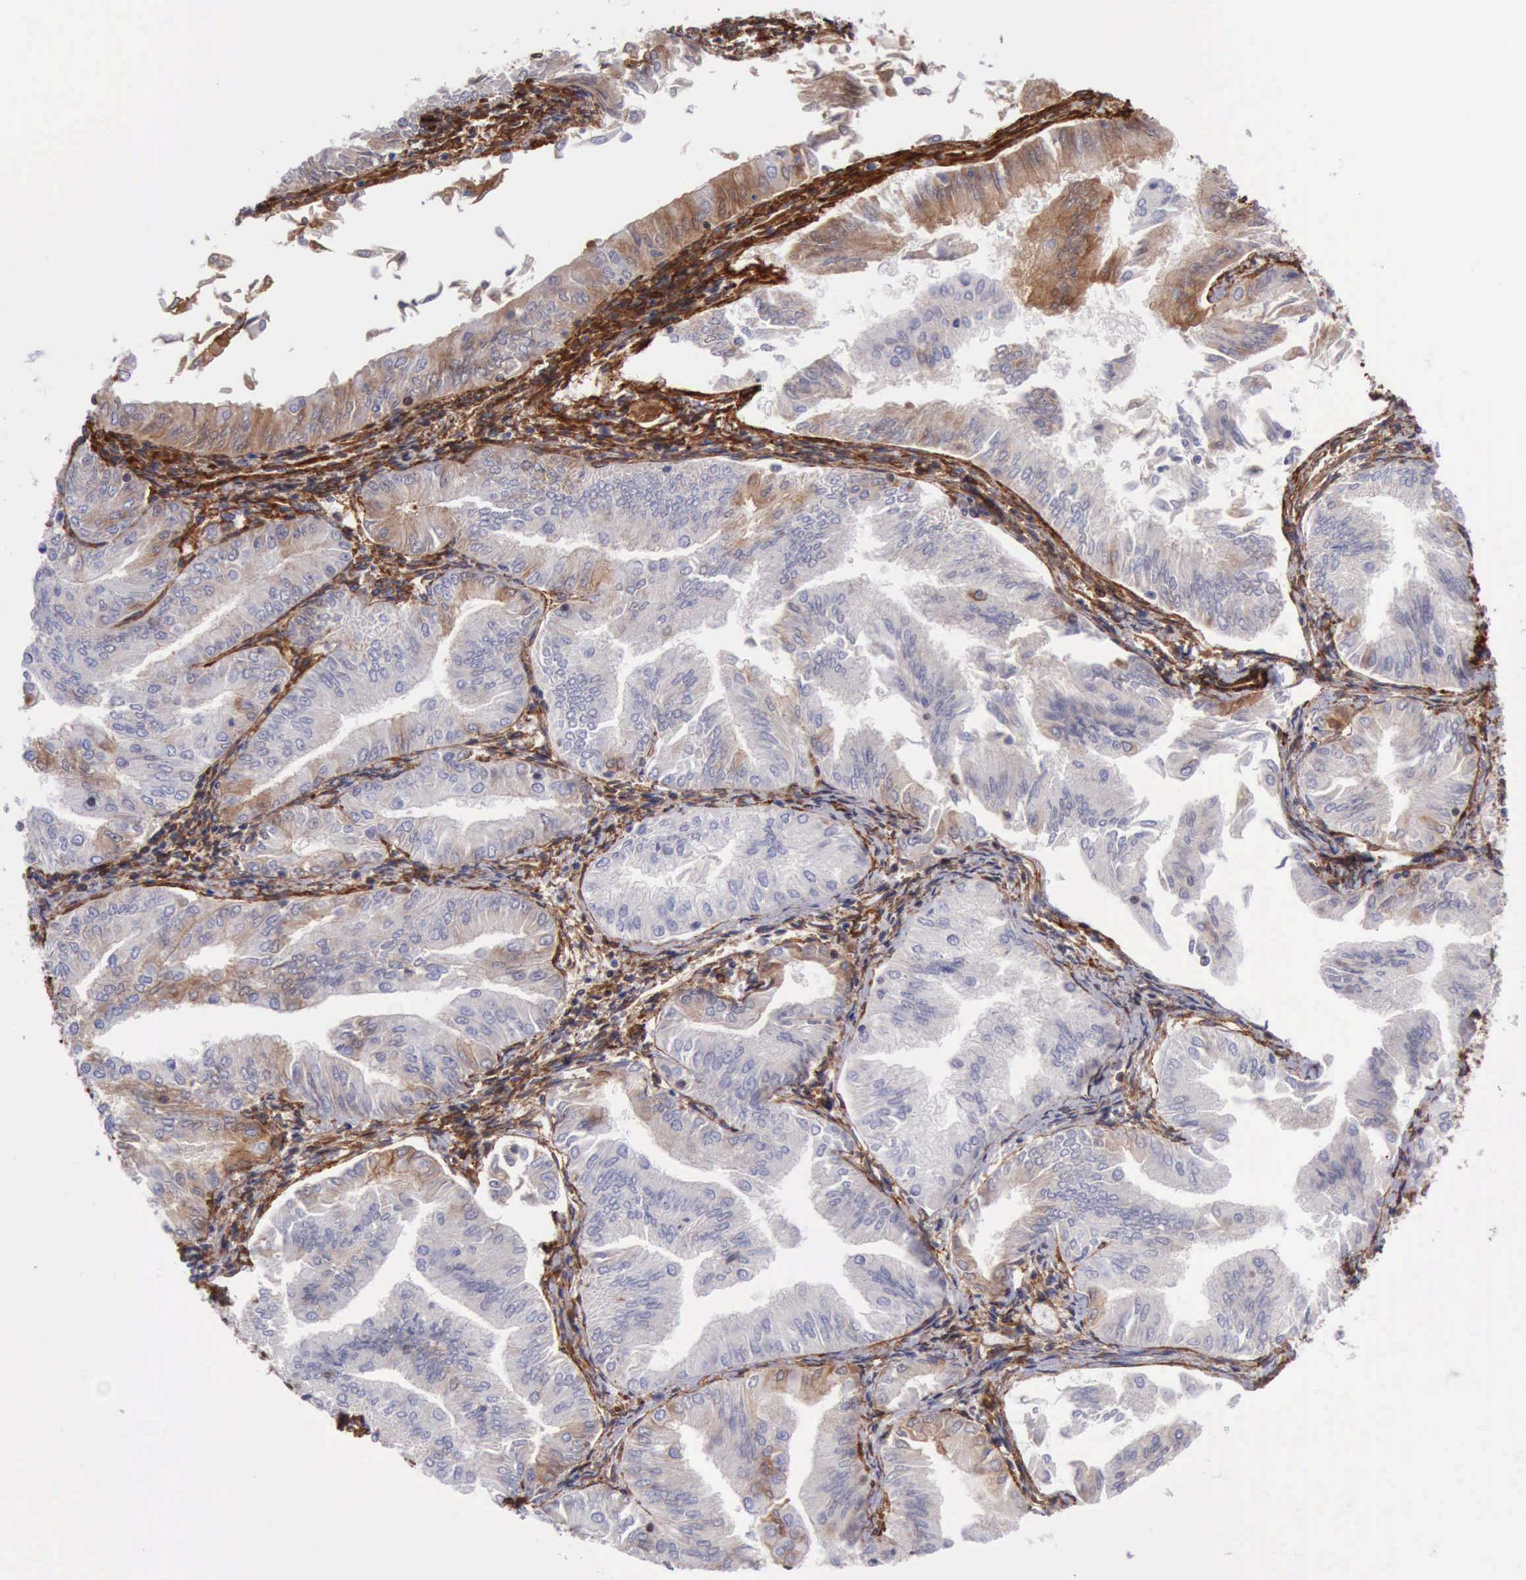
{"staining": {"intensity": "weak", "quantity": ">75%", "location": "cytoplasmic/membranous"}, "tissue": "endometrial cancer", "cell_type": "Tumor cells", "image_type": "cancer", "snomed": [{"axis": "morphology", "description": "Adenocarcinoma, NOS"}, {"axis": "topography", "description": "Endometrium"}], "caption": "DAB (3,3'-diaminobenzidine) immunohistochemical staining of human adenocarcinoma (endometrial) reveals weak cytoplasmic/membranous protein staining in about >75% of tumor cells.", "gene": "FLNA", "patient": {"sex": "female", "age": 53}}